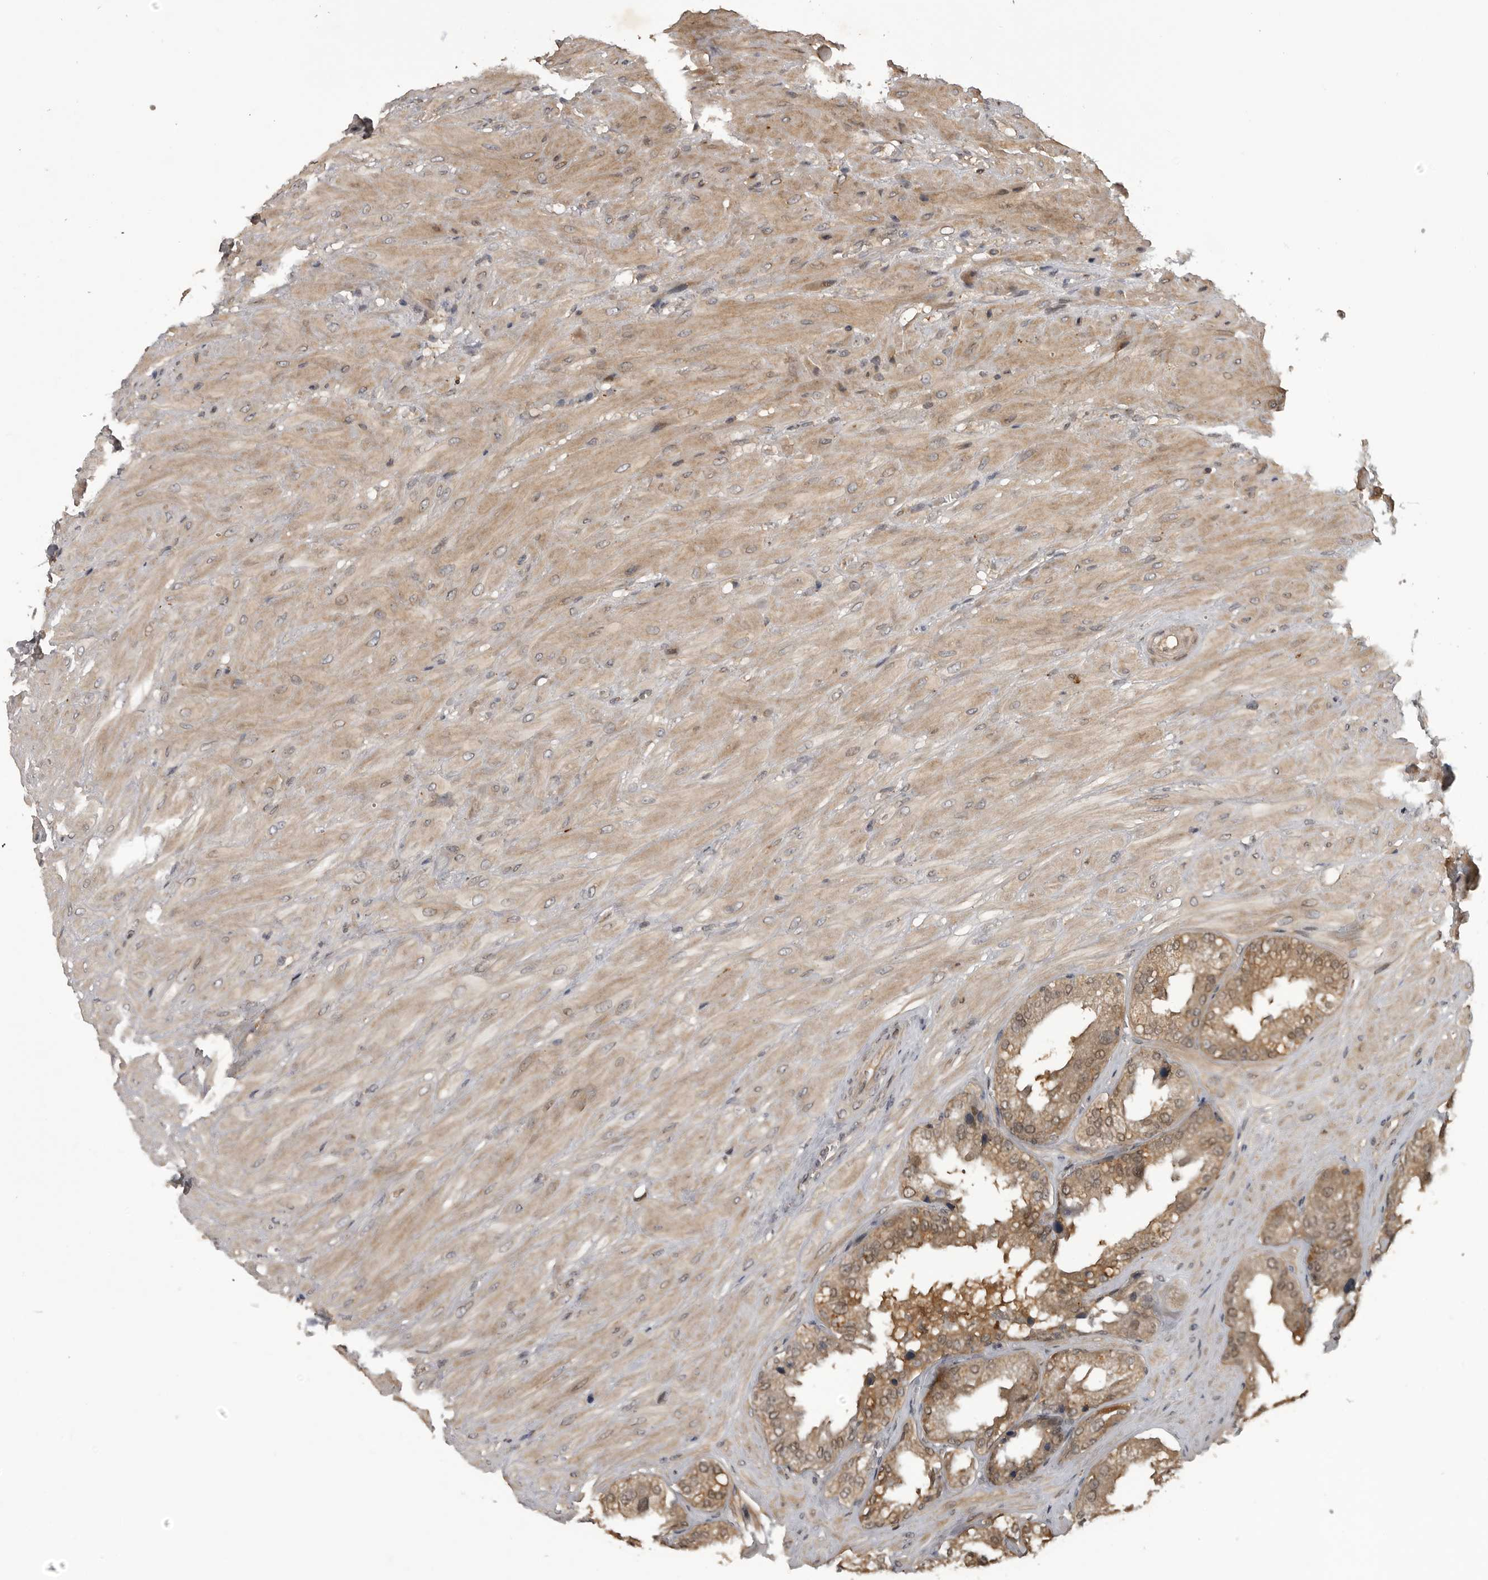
{"staining": {"intensity": "moderate", "quantity": ">75%", "location": "cytoplasmic/membranous,nuclear"}, "tissue": "seminal vesicle", "cell_type": "Glandular cells", "image_type": "normal", "snomed": [{"axis": "morphology", "description": "Normal tissue, NOS"}, {"axis": "topography", "description": "Prostate"}, {"axis": "topography", "description": "Seminal veicle"}], "caption": "Seminal vesicle was stained to show a protein in brown. There is medium levels of moderate cytoplasmic/membranous,nuclear staining in approximately >75% of glandular cells. (DAB (3,3'-diaminobenzidine) IHC, brown staining for protein, blue staining for nuclei).", "gene": "AKAP7", "patient": {"sex": "male", "age": 51}}